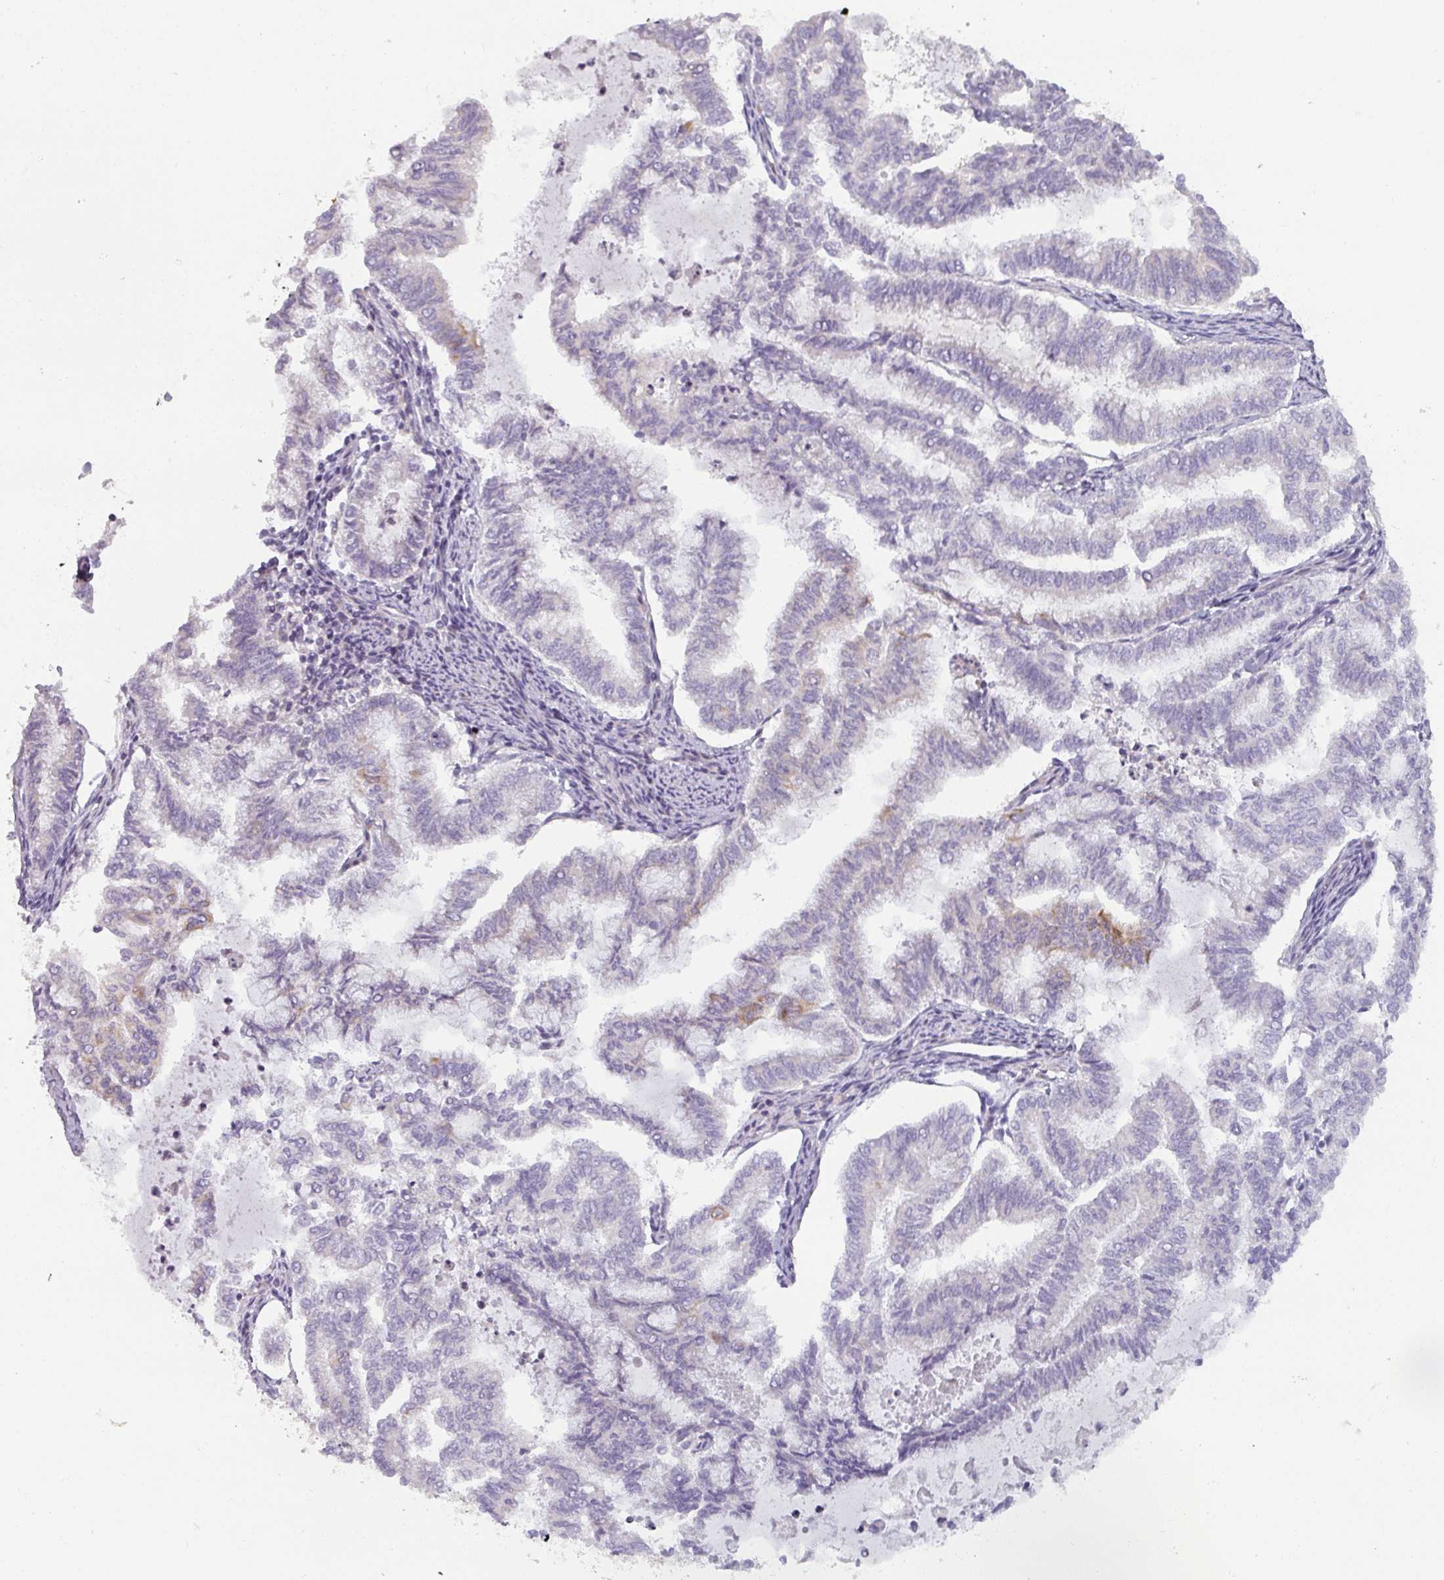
{"staining": {"intensity": "negative", "quantity": "none", "location": "none"}, "tissue": "endometrial cancer", "cell_type": "Tumor cells", "image_type": "cancer", "snomed": [{"axis": "morphology", "description": "Adenocarcinoma, NOS"}, {"axis": "topography", "description": "Endometrium"}], "caption": "There is no significant expression in tumor cells of adenocarcinoma (endometrial).", "gene": "TAPT1", "patient": {"sex": "female", "age": 79}}